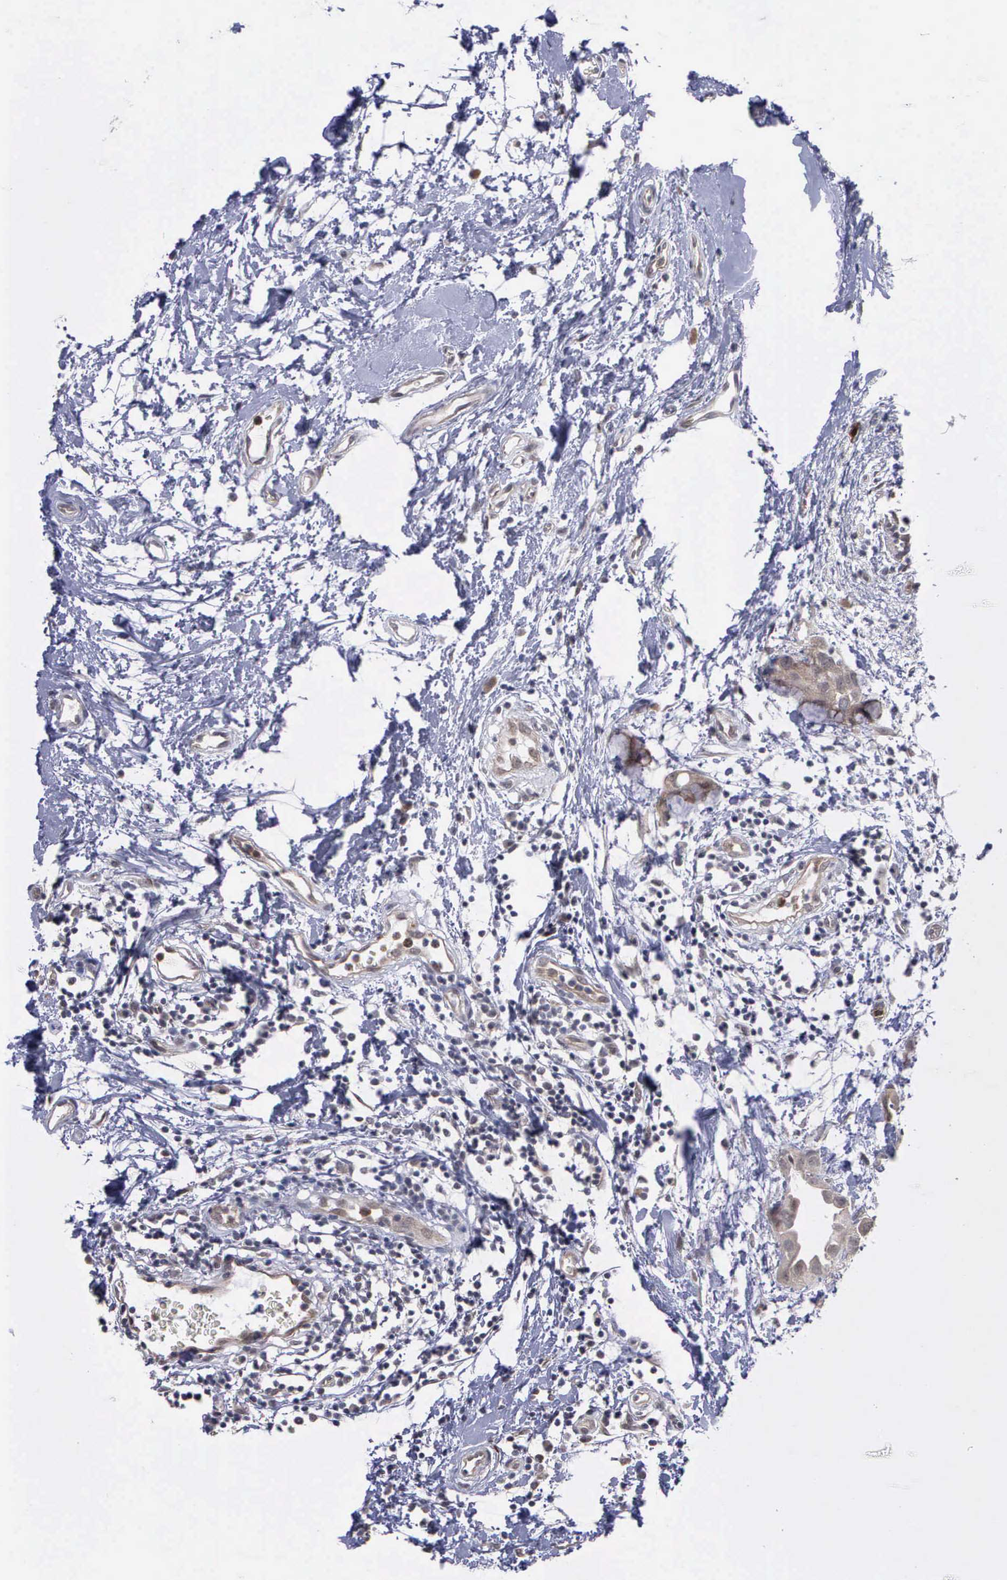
{"staining": {"intensity": "weak", "quantity": ">75%", "location": "cytoplasmic/membranous"}, "tissue": "breast cancer", "cell_type": "Tumor cells", "image_type": "cancer", "snomed": [{"axis": "morphology", "description": "Duct carcinoma"}, {"axis": "topography", "description": "Breast"}], "caption": "There is low levels of weak cytoplasmic/membranous expression in tumor cells of breast cancer, as demonstrated by immunohistochemical staining (brown color).", "gene": "MAP3K9", "patient": {"sex": "female", "age": 40}}